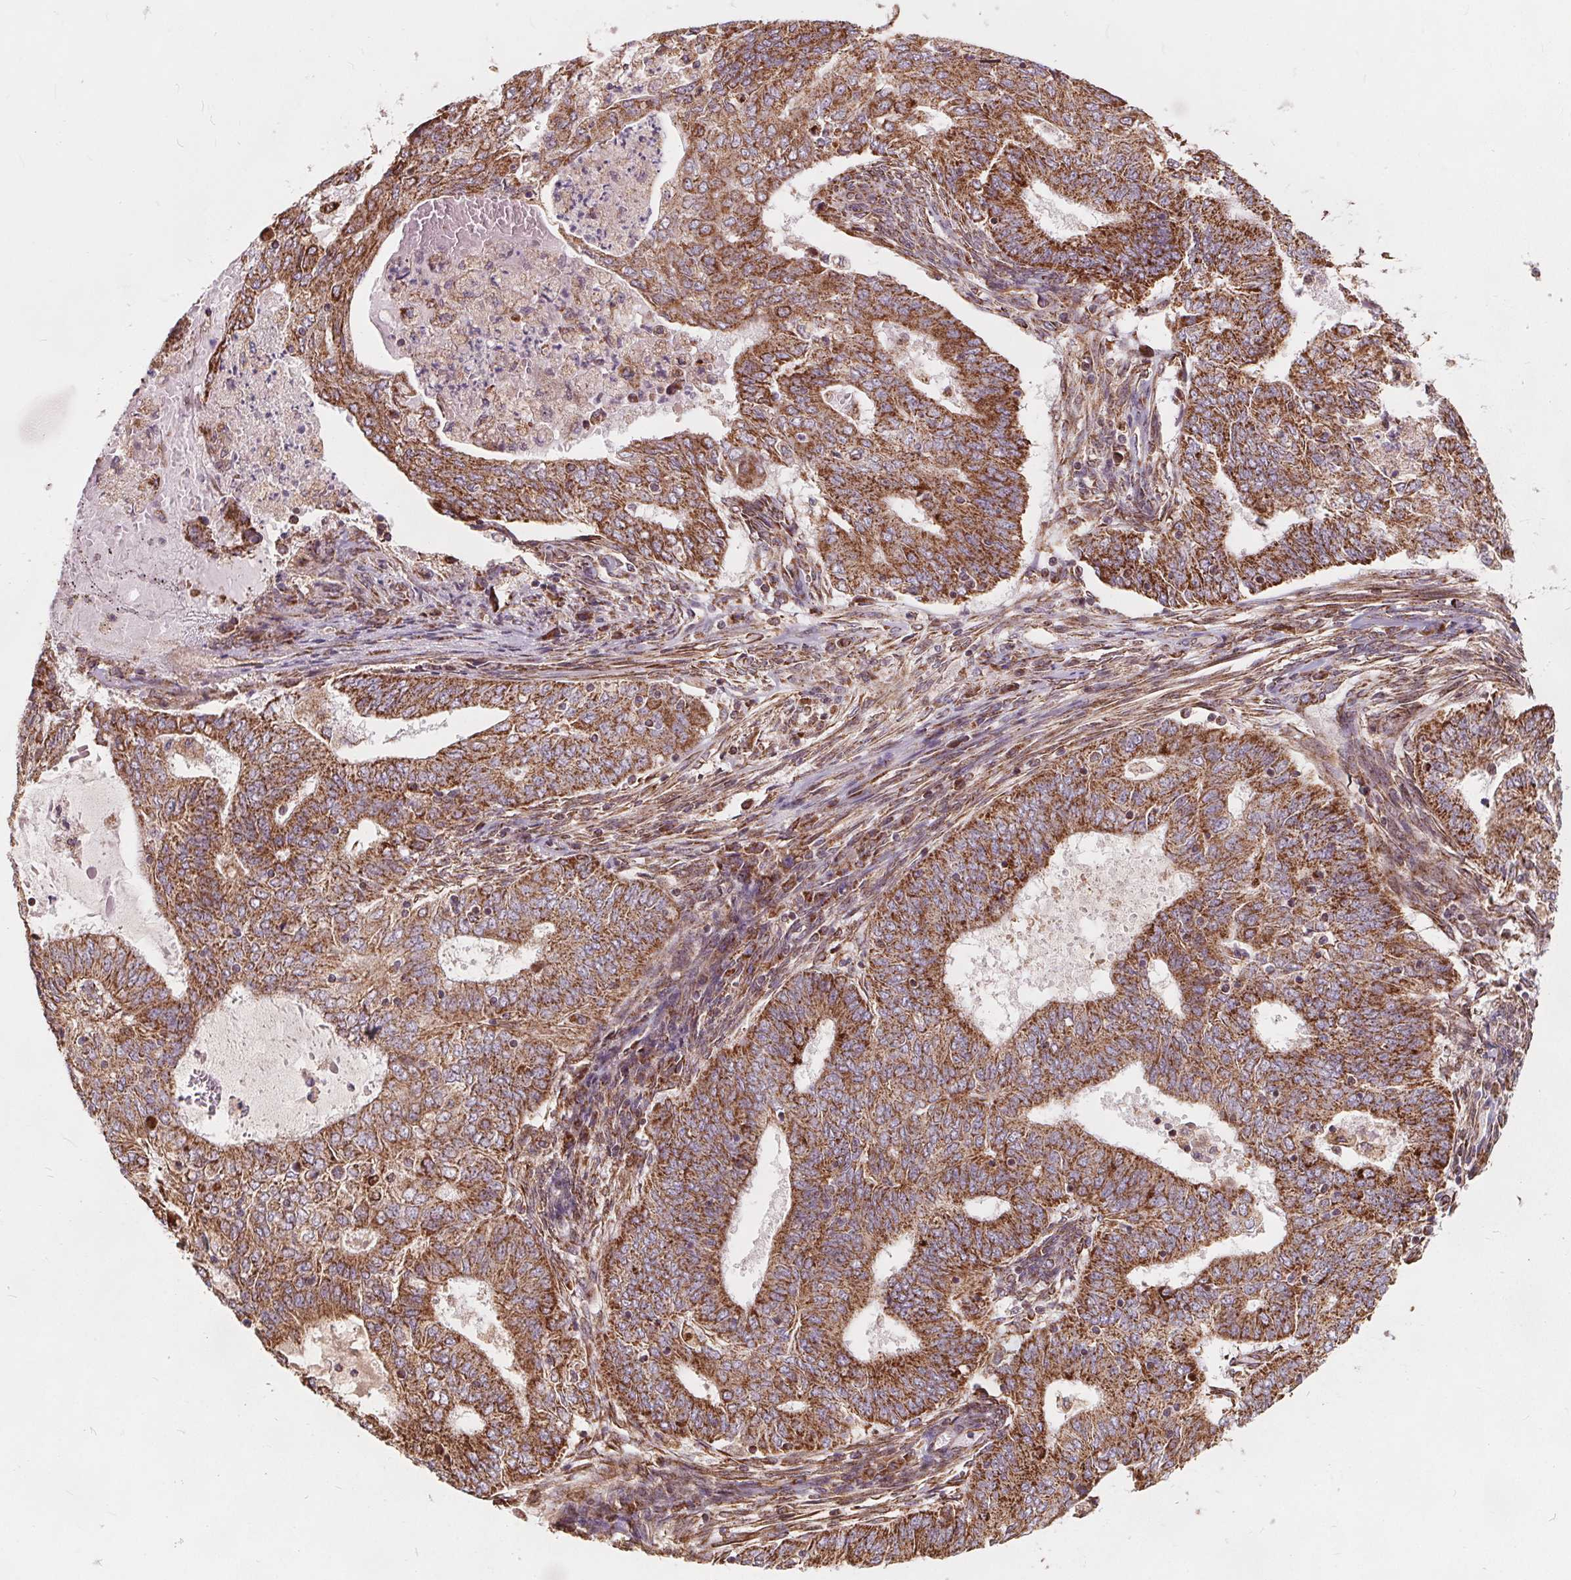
{"staining": {"intensity": "moderate", "quantity": ">75%", "location": "cytoplasmic/membranous"}, "tissue": "endometrial cancer", "cell_type": "Tumor cells", "image_type": "cancer", "snomed": [{"axis": "morphology", "description": "Adenocarcinoma, NOS"}, {"axis": "topography", "description": "Endometrium"}], "caption": "IHC of endometrial cancer (adenocarcinoma) exhibits medium levels of moderate cytoplasmic/membranous staining in approximately >75% of tumor cells.", "gene": "PLSCR3", "patient": {"sex": "female", "age": 62}}